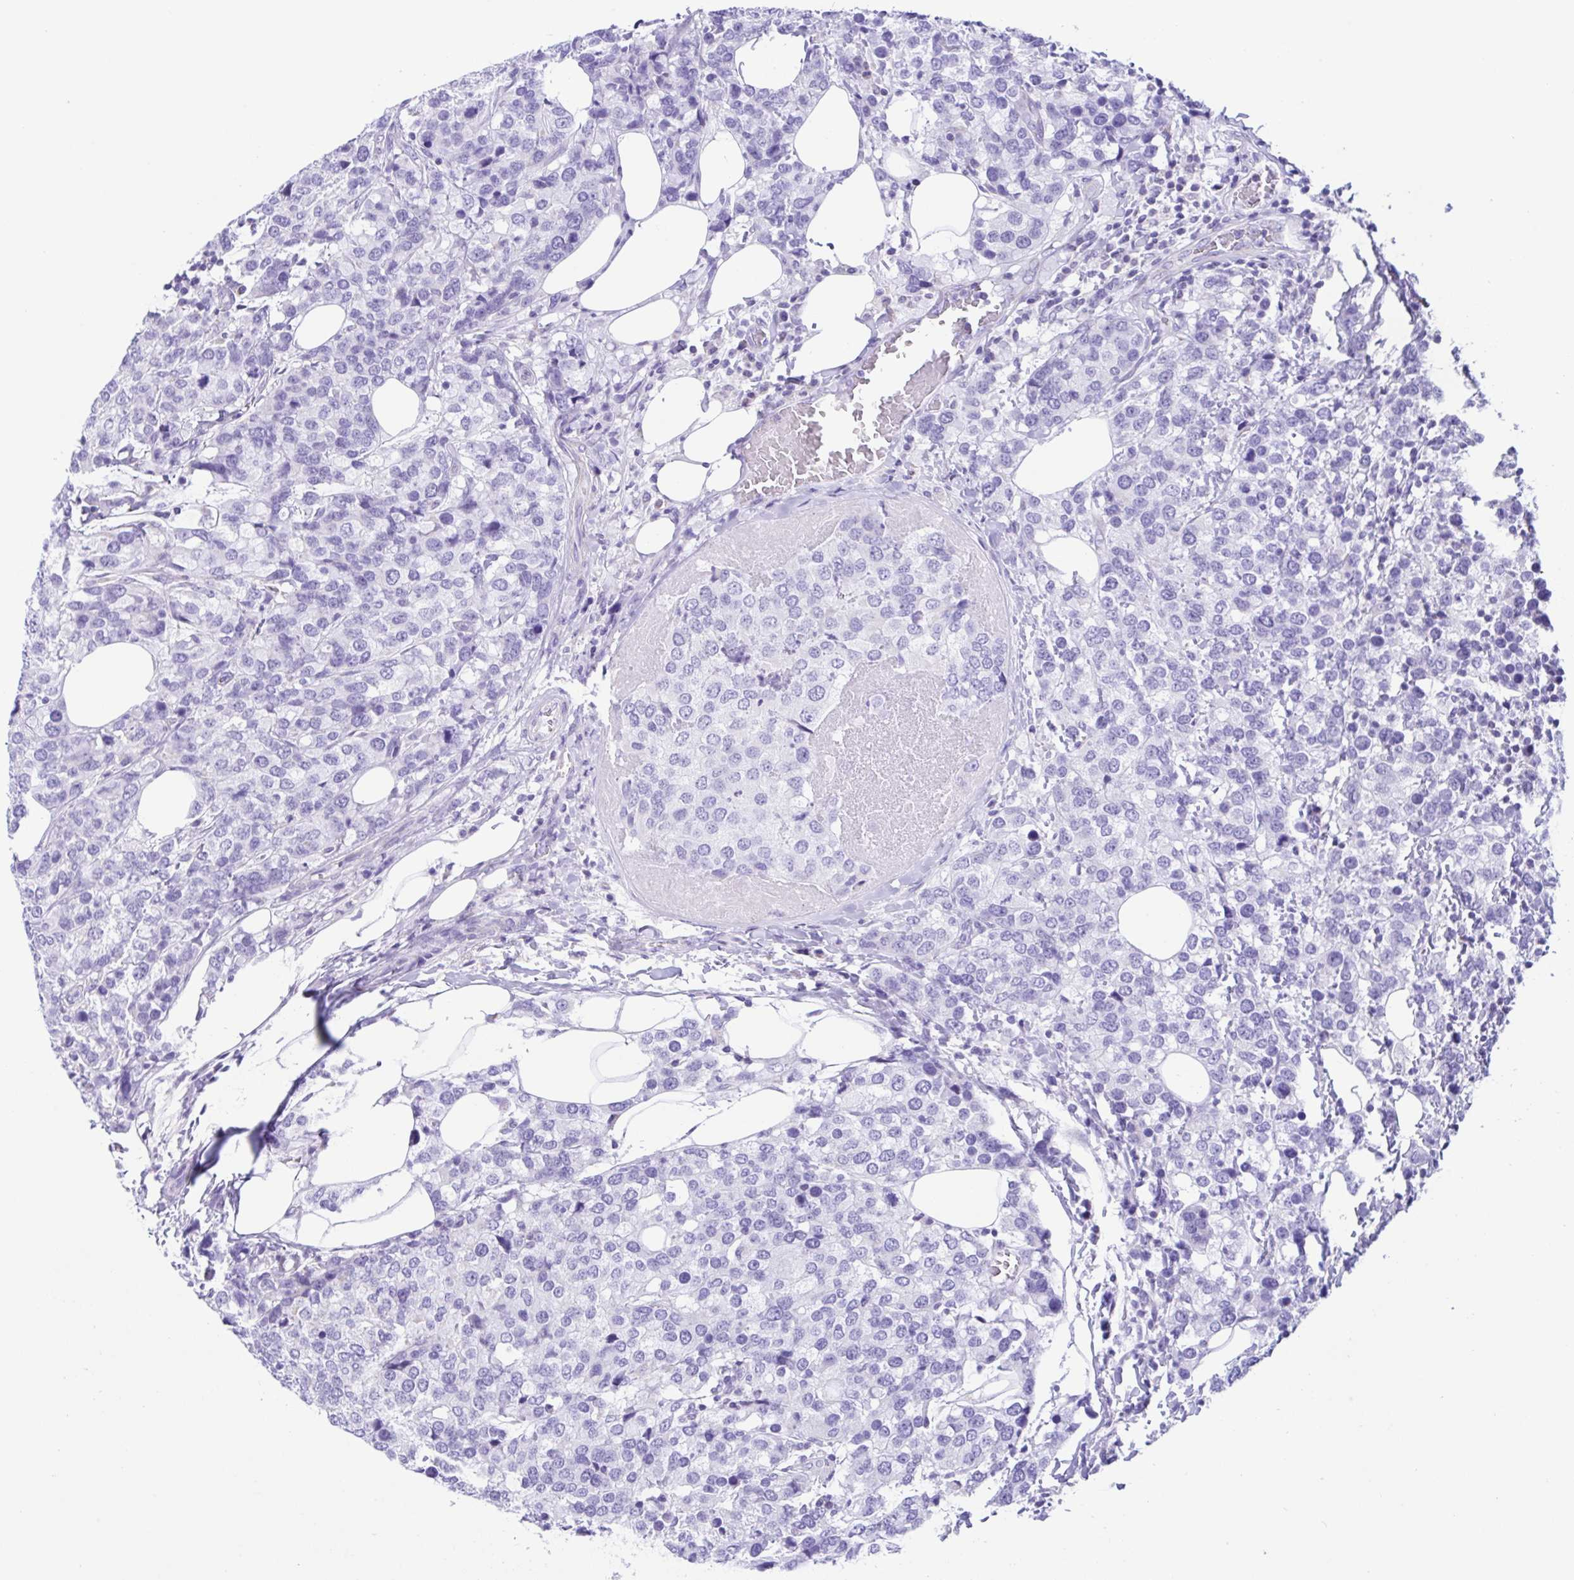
{"staining": {"intensity": "negative", "quantity": "none", "location": "none"}, "tissue": "breast cancer", "cell_type": "Tumor cells", "image_type": "cancer", "snomed": [{"axis": "morphology", "description": "Lobular carcinoma"}, {"axis": "topography", "description": "Breast"}], "caption": "Immunohistochemistry of breast cancer (lobular carcinoma) exhibits no expression in tumor cells.", "gene": "ACTRT3", "patient": {"sex": "female", "age": 59}}